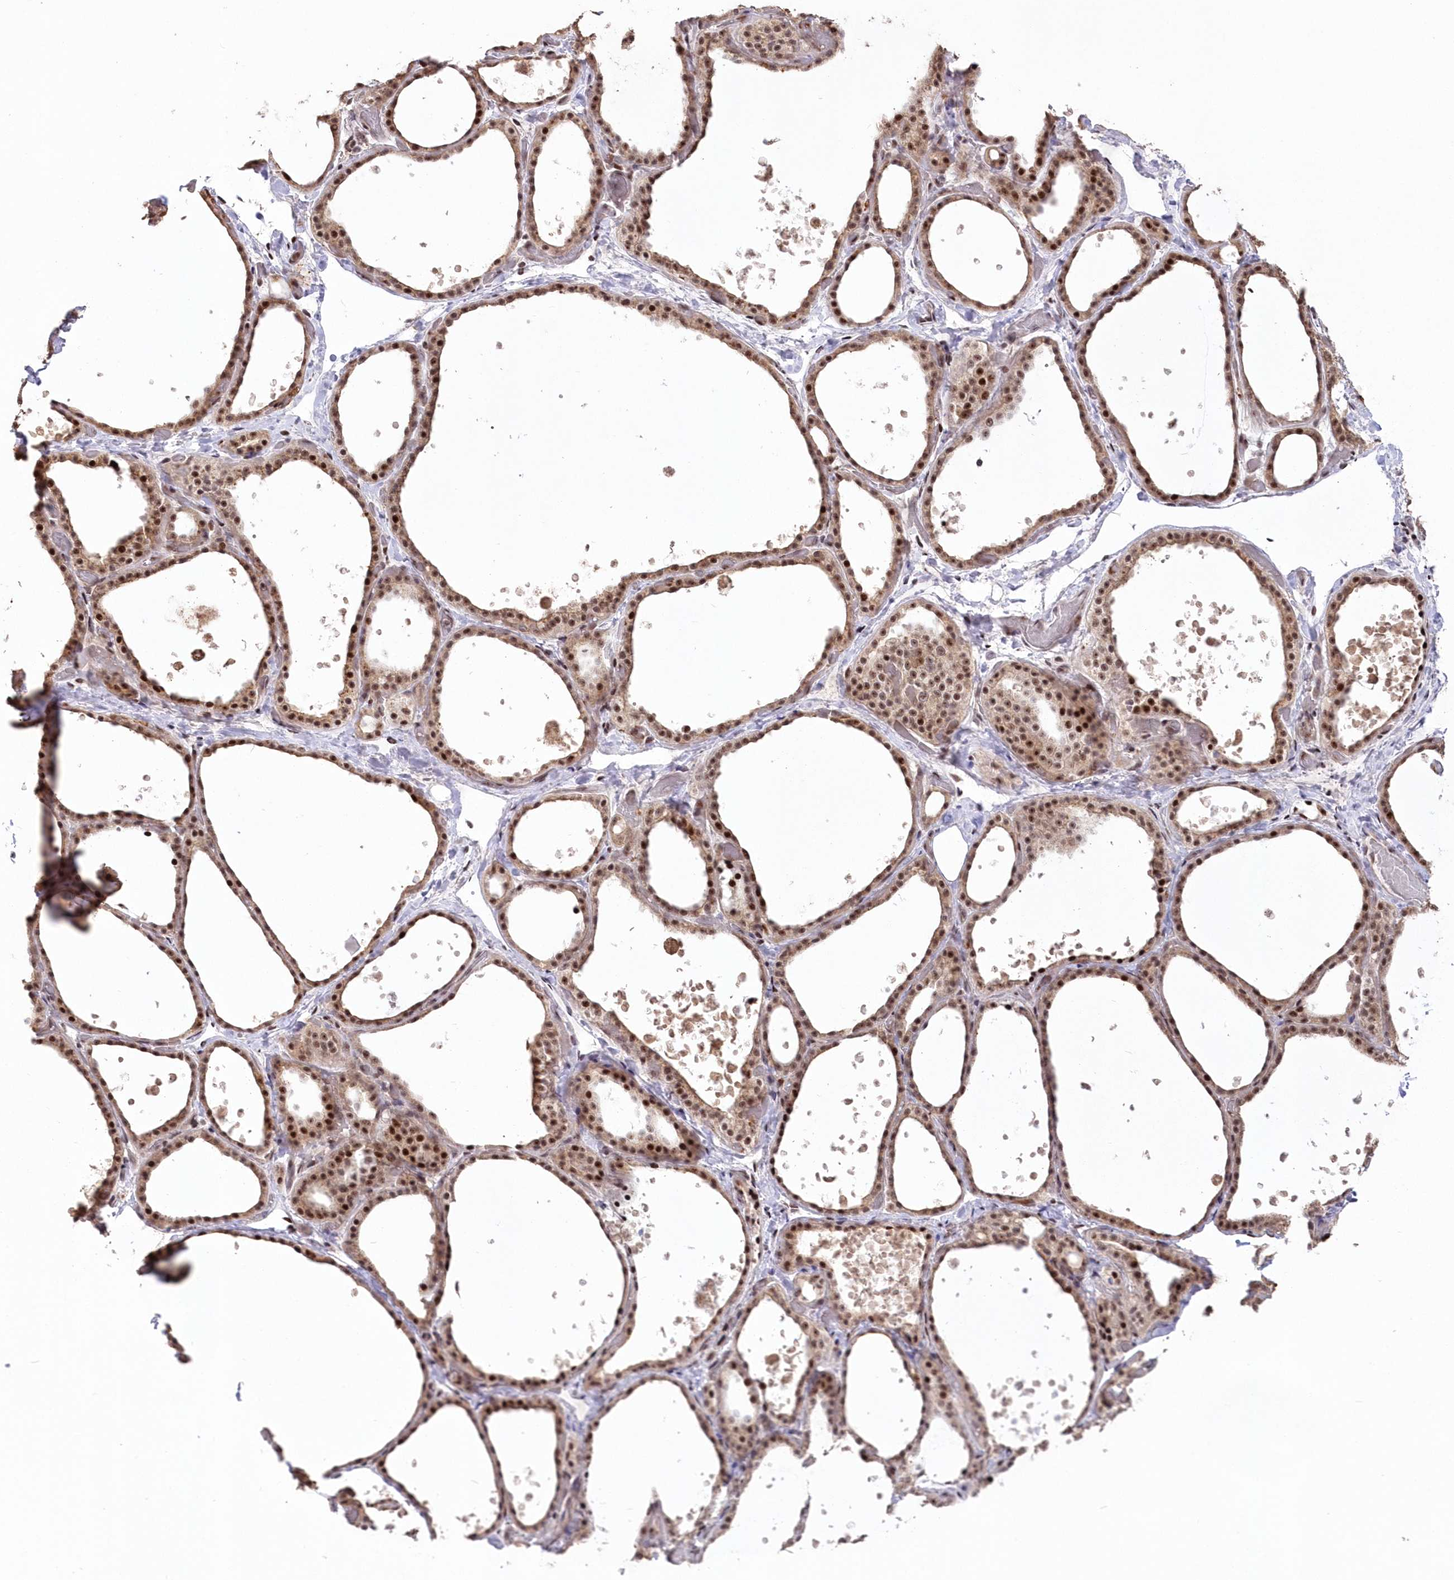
{"staining": {"intensity": "moderate", "quantity": ">75%", "location": "nuclear"}, "tissue": "thyroid gland", "cell_type": "Glandular cells", "image_type": "normal", "snomed": [{"axis": "morphology", "description": "Normal tissue, NOS"}, {"axis": "topography", "description": "Thyroid gland"}], "caption": "Benign thyroid gland demonstrates moderate nuclear positivity in approximately >75% of glandular cells, visualized by immunohistochemistry. The protein is stained brown, and the nuclei are stained in blue (DAB IHC with brightfield microscopy, high magnification).", "gene": "WBP1L", "patient": {"sex": "female", "age": 44}}